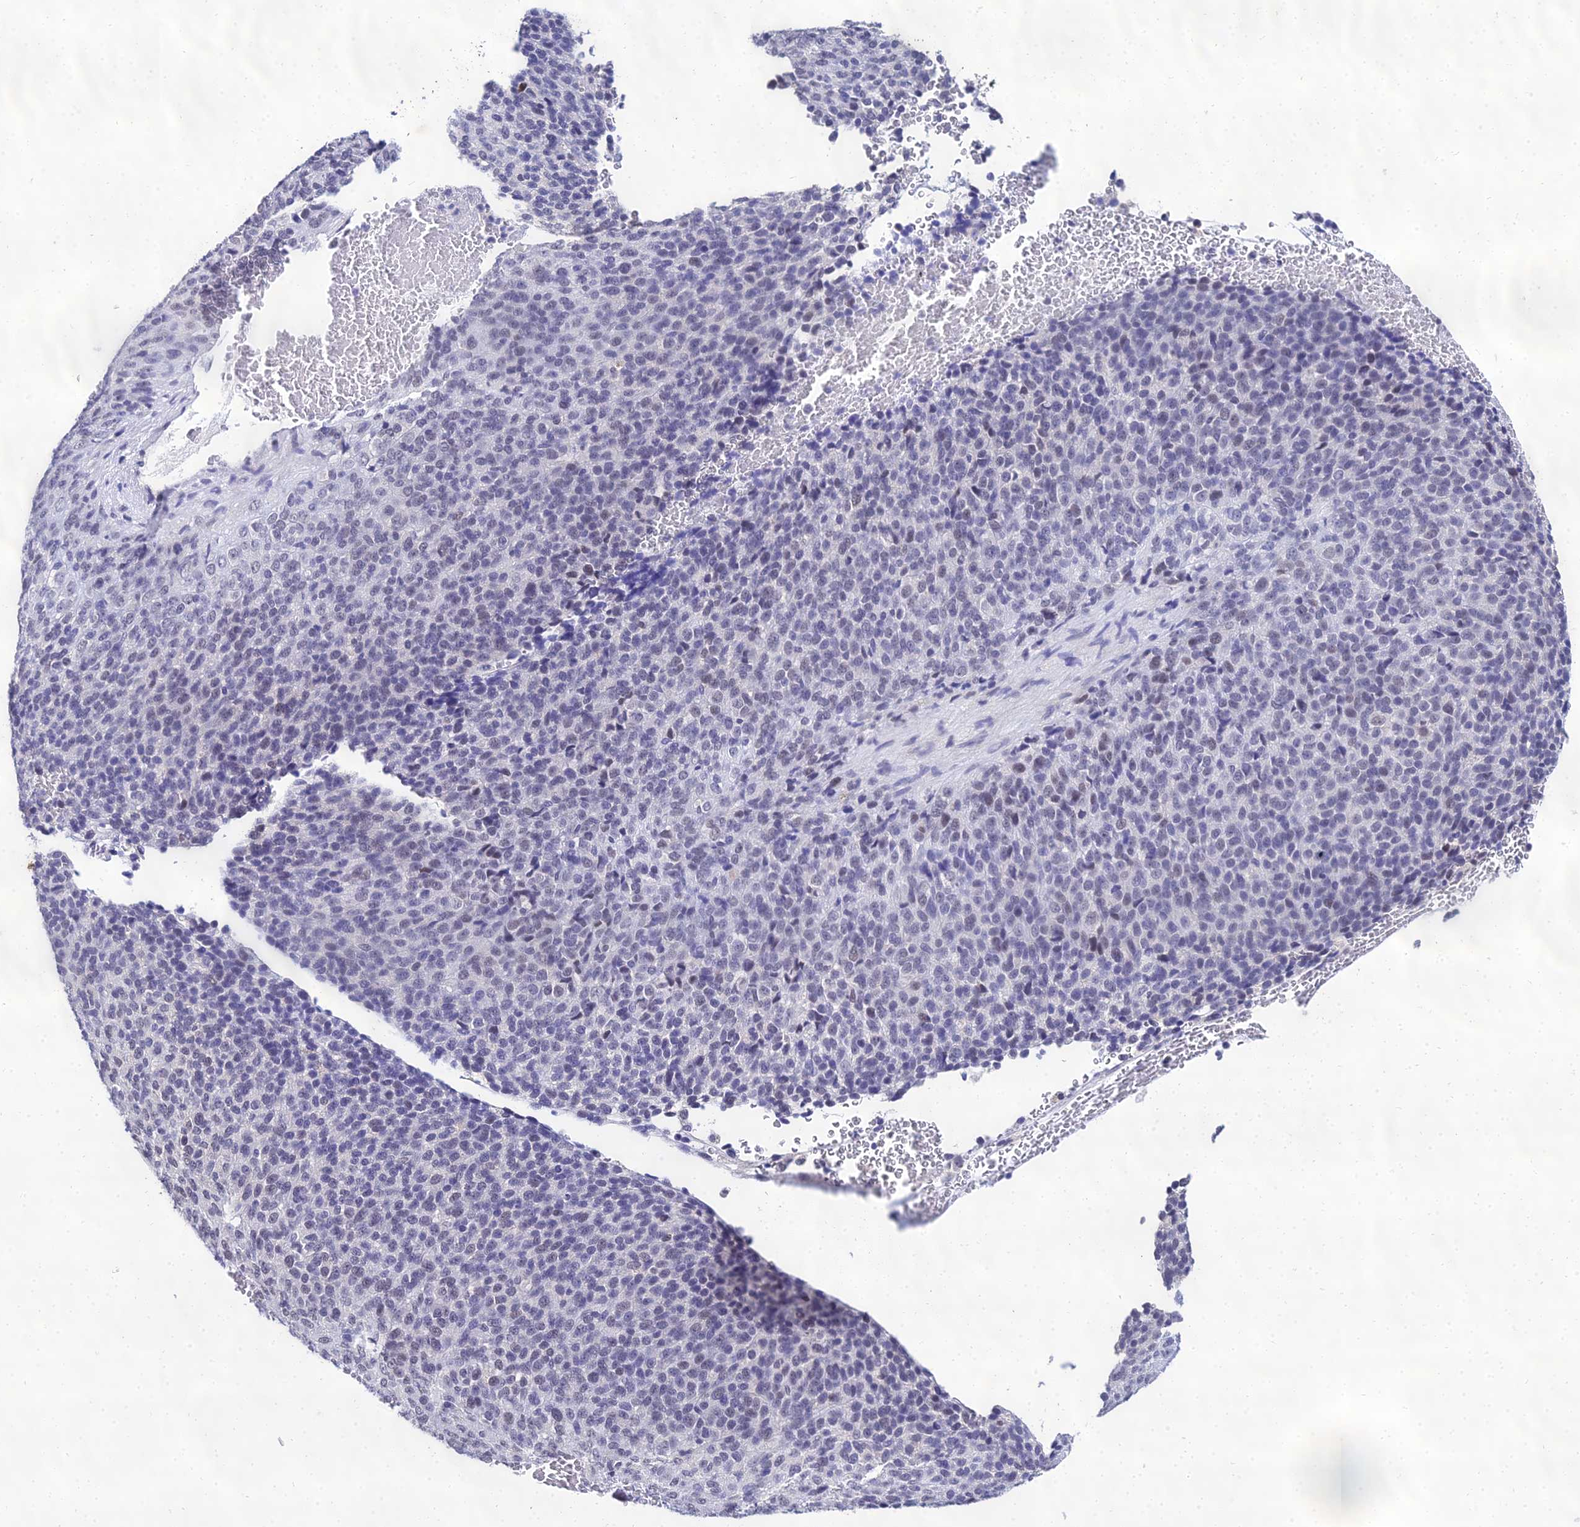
{"staining": {"intensity": "weak", "quantity": "<25%", "location": "nuclear"}, "tissue": "melanoma", "cell_type": "Tumor cells", "image_type": "cancer", "snomed": [{"axis": "morphology", "description": "Malignant melanoma, Metastatic site"}, {"axis": "topography", "description": "Brain"}], "caption": "Tumor cells are negative for brown protein staining in melanoma. (DAB immunohistochemistry visualized using brightfield microscopy, high magnification).", "gene": "PPP4R2", "patient": {"sex": "female", "age": 56}}